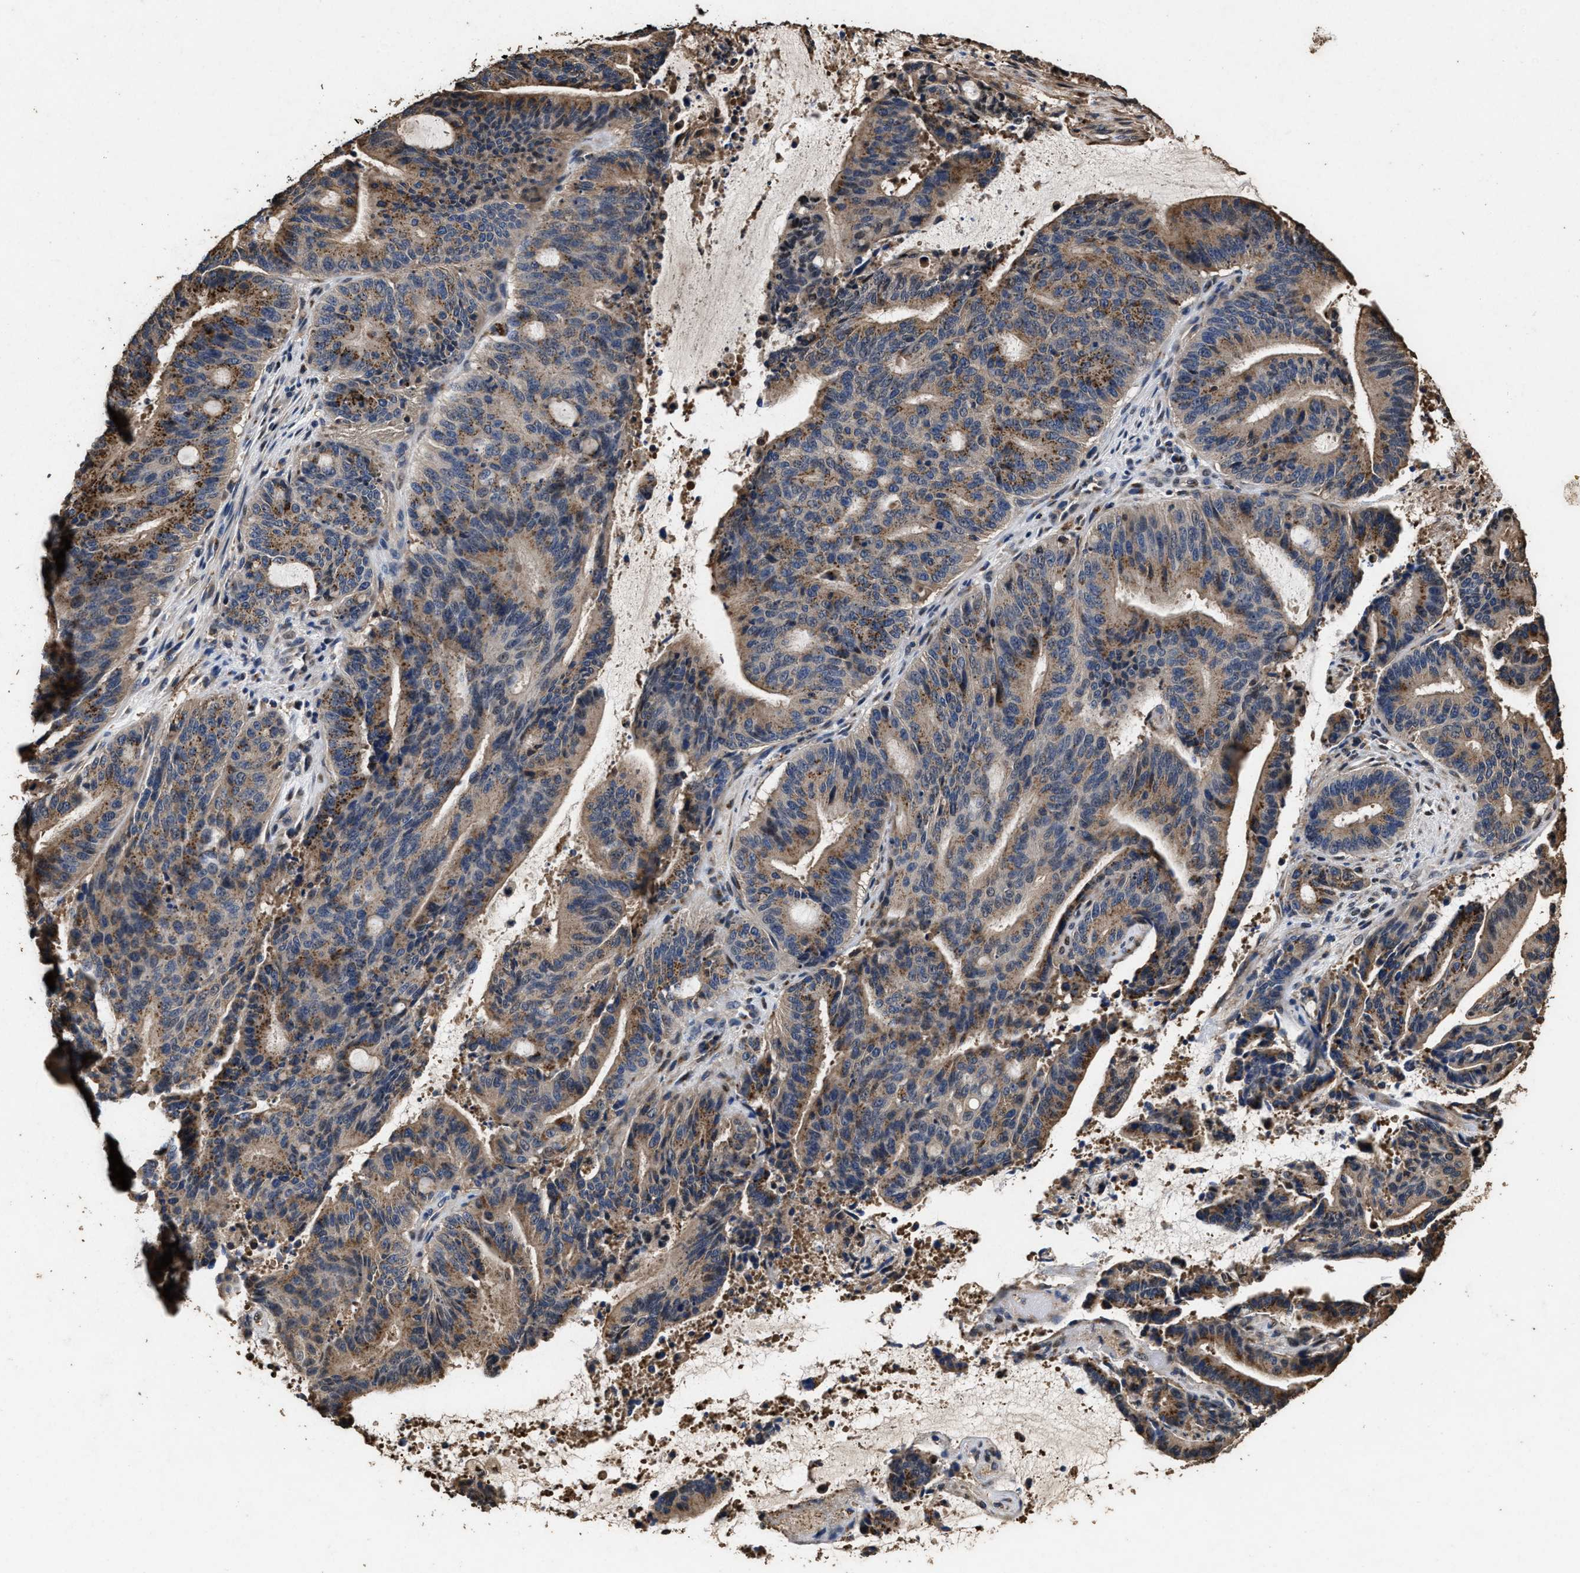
{"staining": {"intensity": "moderate", "quantity": ">75%", "location": "cytoplasmic/membranous"}, "tissue": "liver cancer", "cell_type": "Tumor cells", "image_type": "cancer", "snomed": [{"axis": "morphology", "description": "Normal tissue, NOS"}, {"axis": "morphology", "description": "Cholangiocarcinoma"}, {"axis": "topography", "description": "Liver"}, {"axis": "topography", "description": "Peripheral nerve tissue"}], "caption": "A high-resolution micrograph shows IHC staining of liver cholangiocarcinoma, which demonstrates moderate cytoplasmic/membranous staining in approximately >75% of tumor cells.", "gene": "TPST2", "patient": {"sex": "female", "age": 73}}